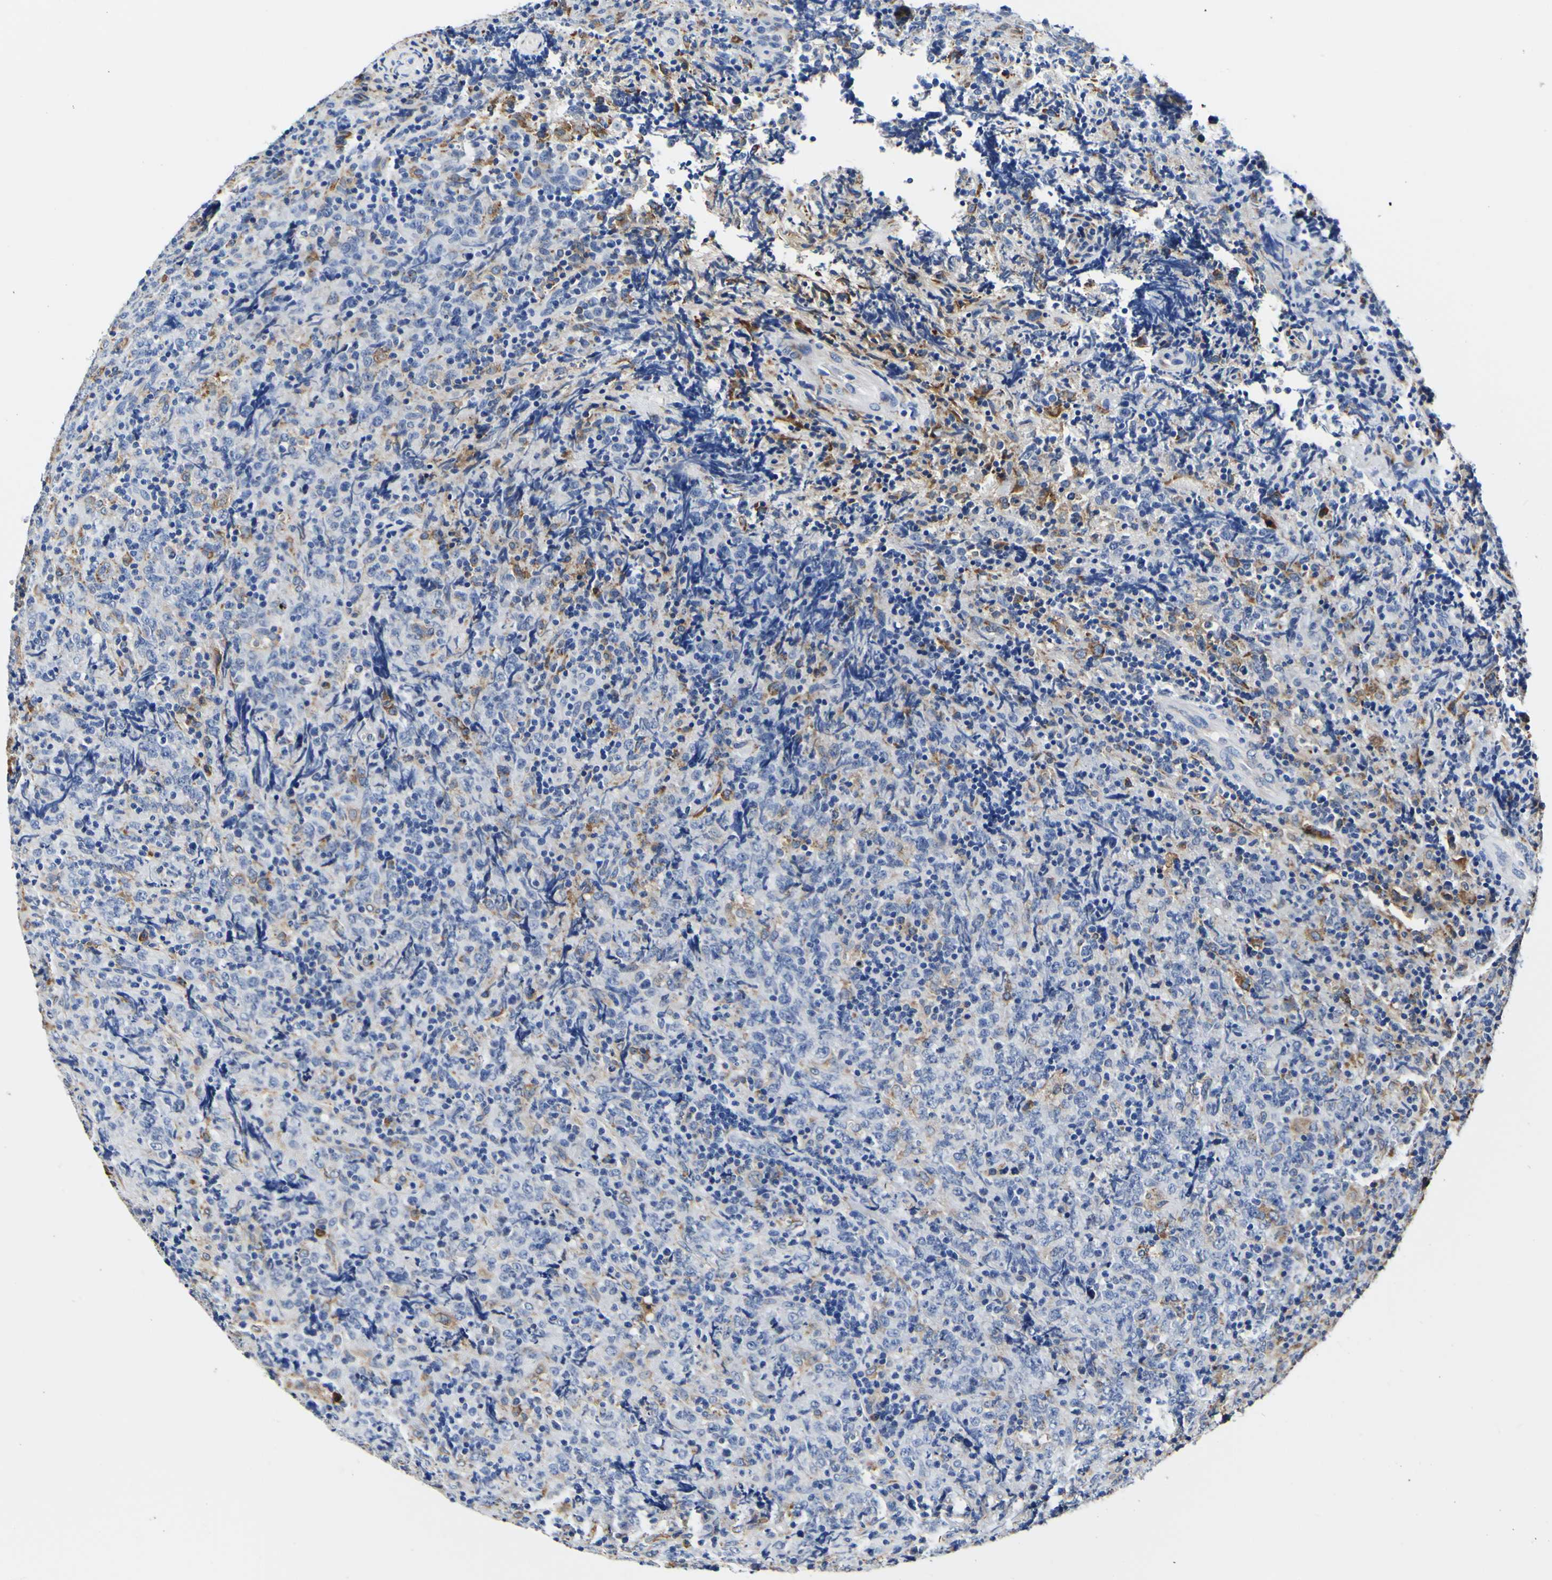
{"staining": {"intensity": "weak", "quantity": "<25%", "location": "cytoplasmic/membranous"}, "tissue": "lymphoma", "cell_type": "Tumor cells", "image_type": "cancer", "snomed": [{"axis": "morphology", "description": "Malignant lymphoma, non-Hodgkin's type, High grade"}, {"axis": "topography", "description": "Tonsil"}], "caption": "Immunohistochemistry of high-grade malignant lymphoma, non-Hodgkin's type shows no staining in tumor cells.", "gene": "P4HB", "patient": {"sex": "female", "age": 36}}